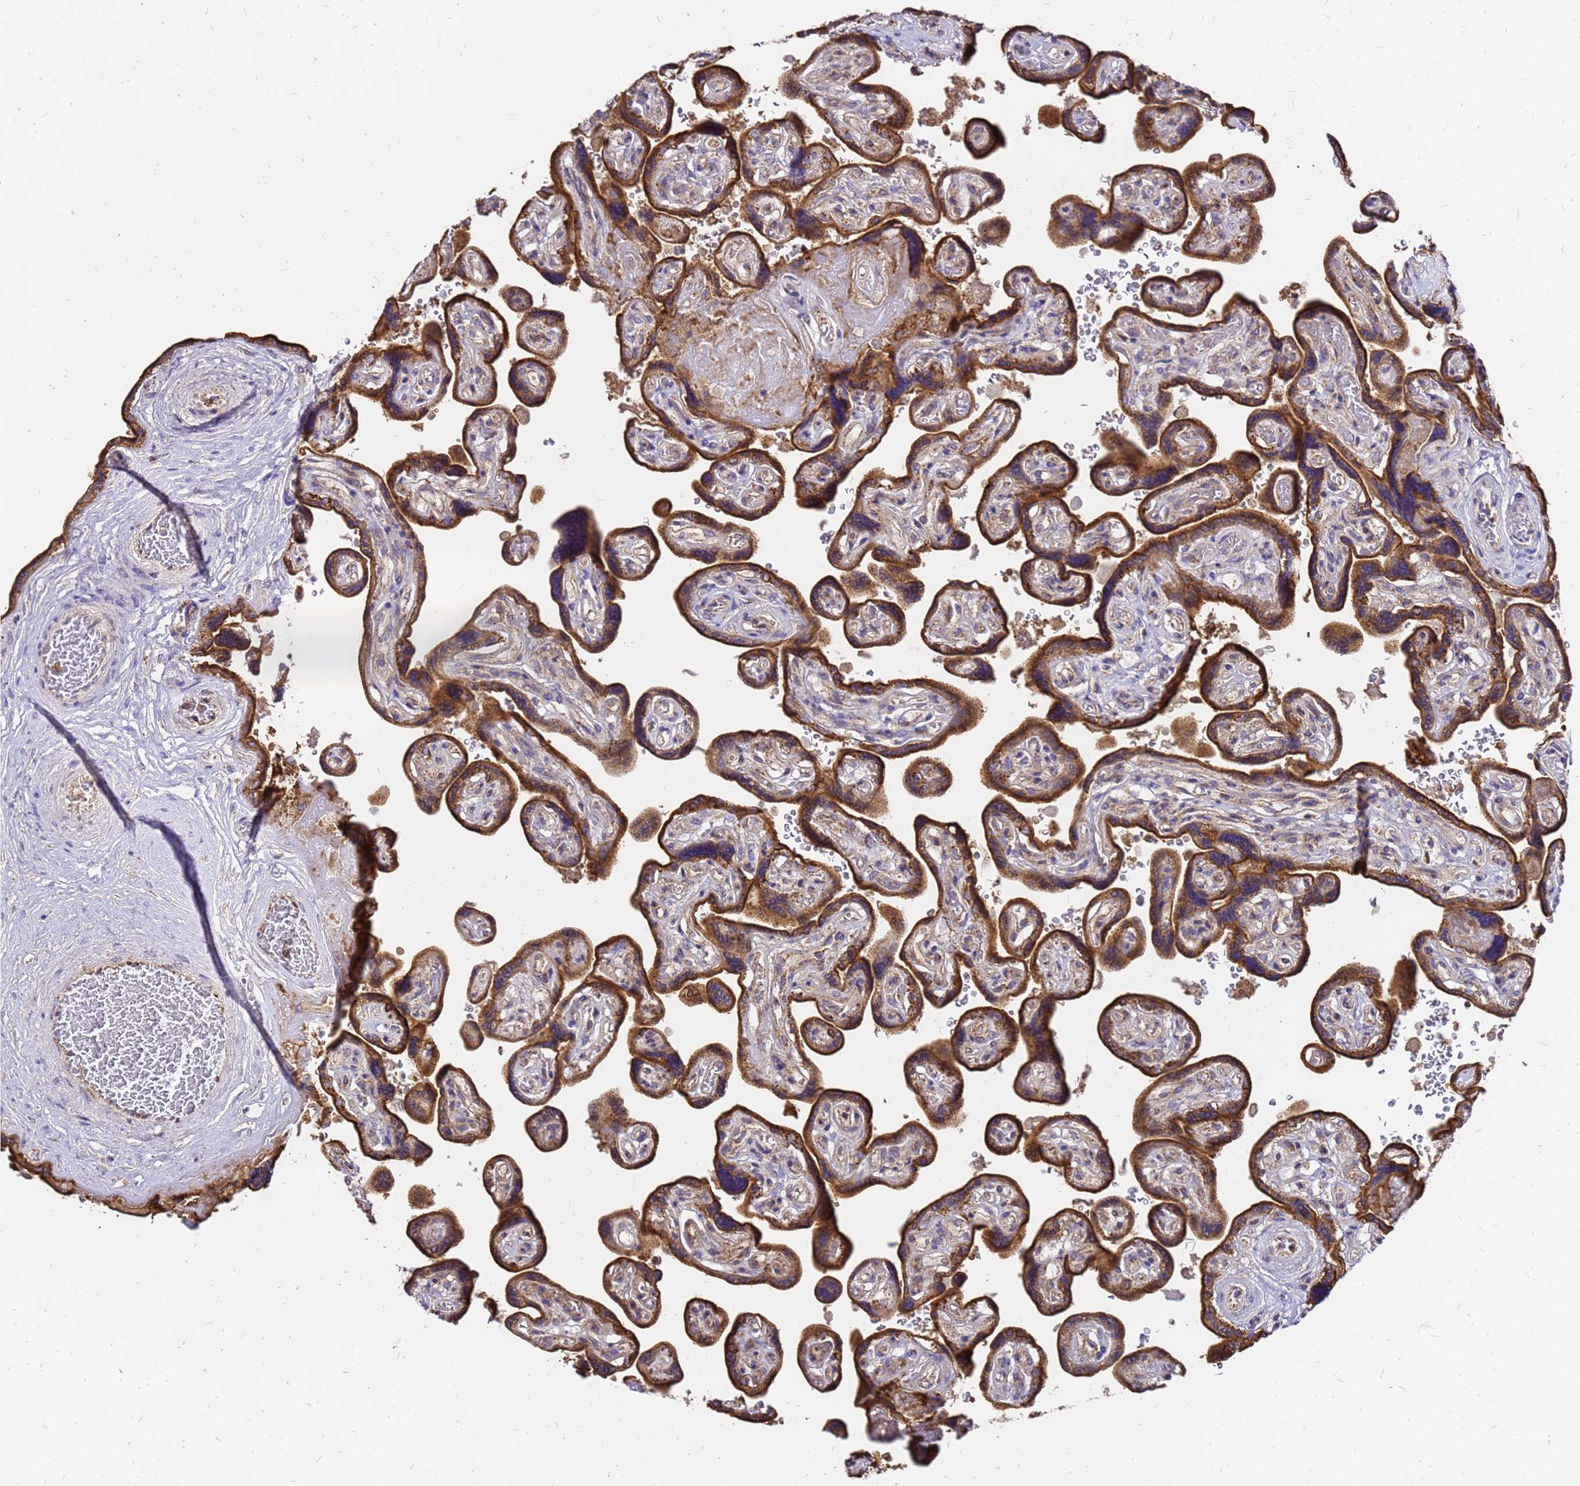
{"staining": {"intensity": "moderate", "quantity": ">75%", "location": "cytoplasmic/membranous"}, "tissue": "placenta", "cell_type": "Decidual cells", "image_type": "normal", "snomed": [{"axis": "morphology", "description": "Normal tissue, NOS"}, {"axis": "topography", "description": "Placenta"}], "caption": "A brown stain labels moderate cytoplasmic/membranous staining of a protein in decidual cells of benign placenta.", "gene": "MRPS26", "patient": {"sex": "female", "age": 32}}